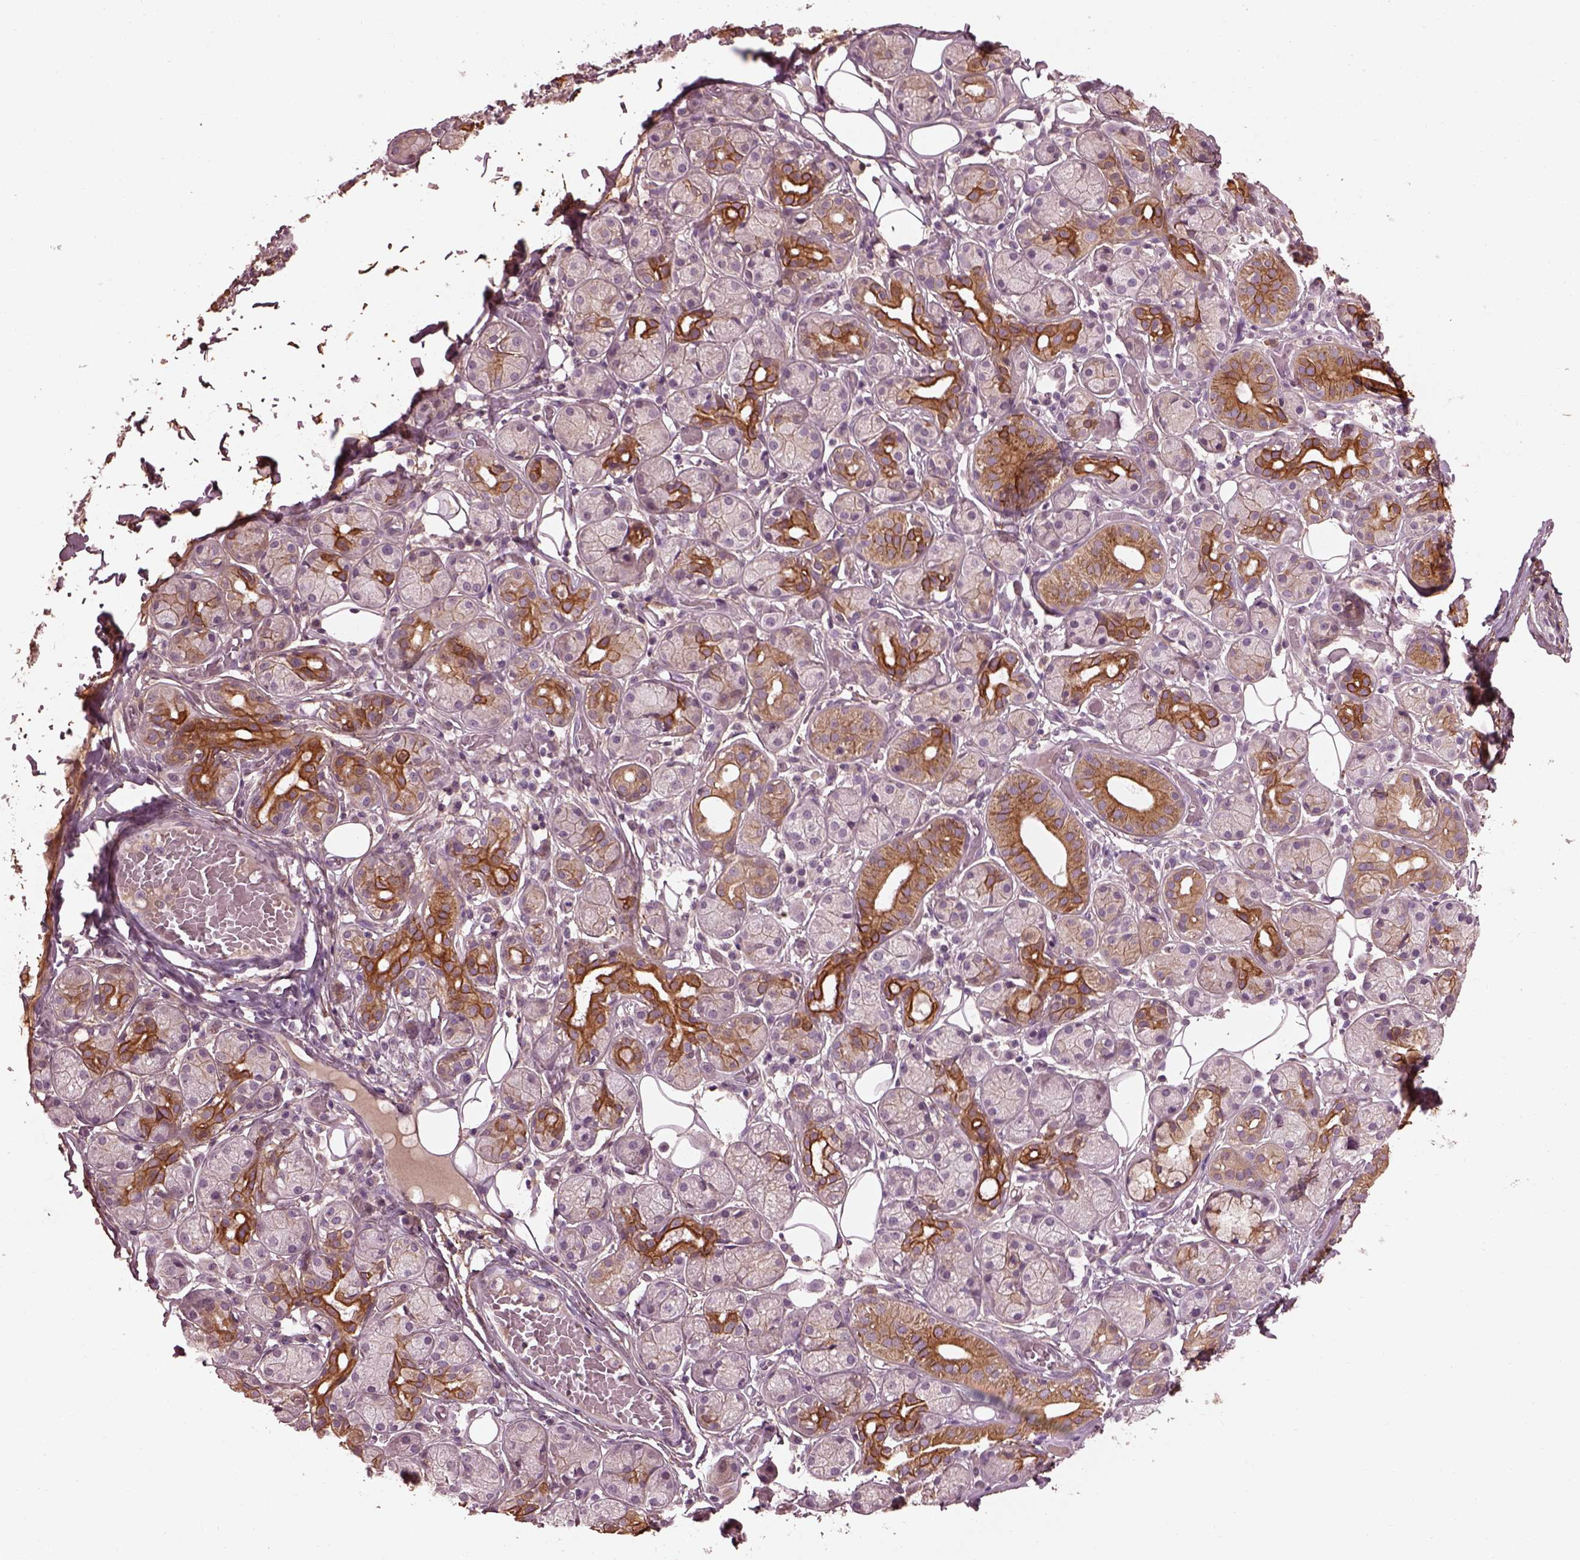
{"staining": {"intensity": "moderate", "quantity": "<25%", "location": "cytoplasmic/membranous"}, "tissue": "salivary gland", "cell_type": "Glandular cells", "image_type": "normal", "snomed": [{"axis": "morphology", "description": "Normal tissue, NOS"}, {"axis": "topography", "description": "Salivary gland"}, {"axis": "topography", "description": "Peripheral nerve tissue"}], "caption": "High-magnification brightfield microscopy of unremarkable salivary gland stained with DAB (3,3'-diaminobenzidine) (brown) and counterstained with hematoxylin (blue). glandular cells exhibit moderate cytoplasmic/membranous positivity is identified in approximately<25% of cells.", "gene": "EFEMP1", "patient": {"sex": "male", "age": 71}}